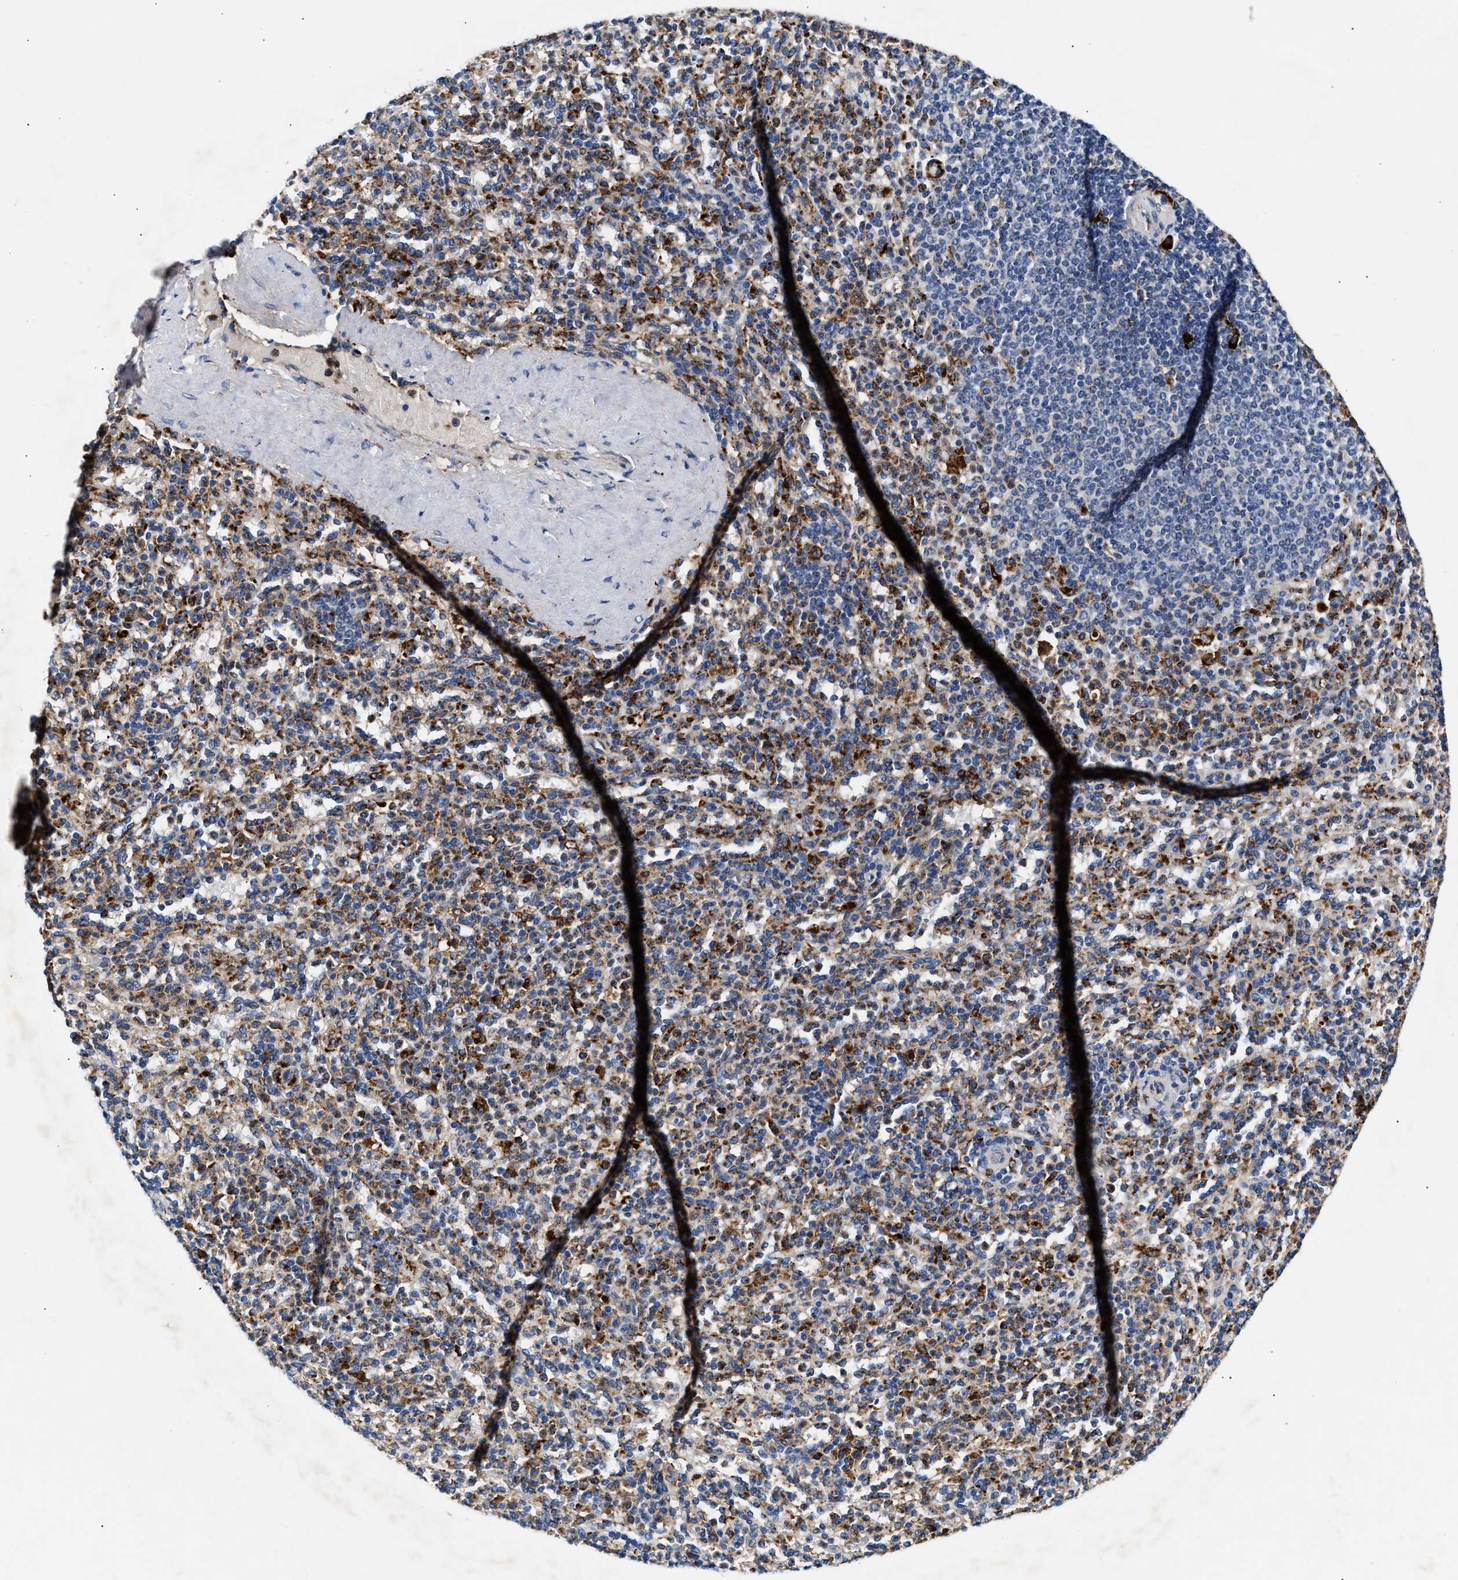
{"staining": {"intensity": "strong", "quantity": "25%-75%", "location": "cytoplasmic/membranous"}, "tissue": "spleen", "cell_type": "Cells in red pulp", "image_type": "normal", "snomed": [{"axis": "morphology", "description": "Normal tissue, NOS"}, {"axis": "topography", "description": "Spleen"}], "caption": "A brown stain shows strong cytoplasmic/membranous expression of a protein in cells in red pulp of unremarkable spleen.", "gene": "CCDC146", "patient": {"sex": "male", "age": 36}}